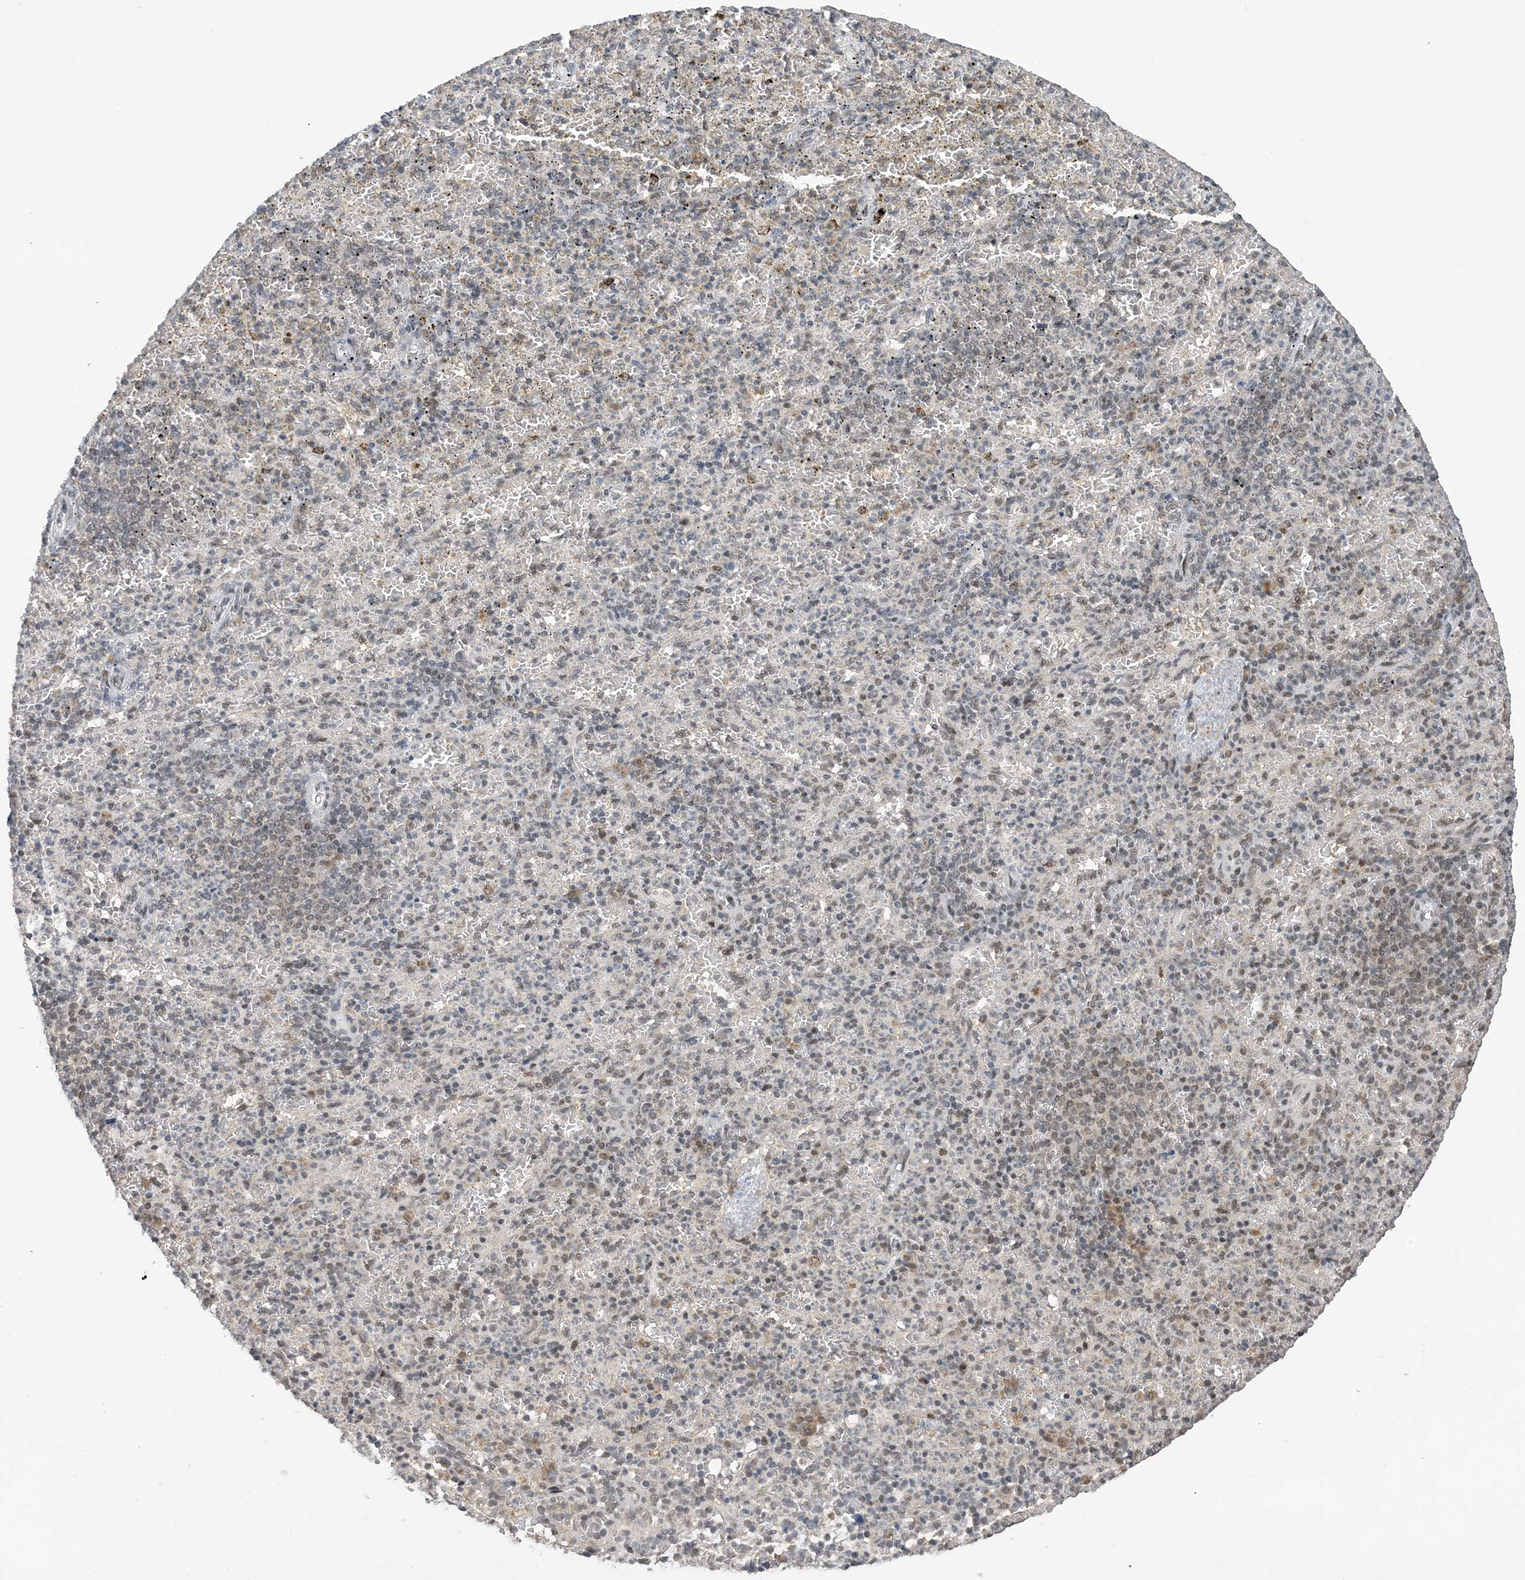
{"staining": {"intensity": "weak", "quantity": "25%-75%", "location": "nuclear"}, "tissue": "spleen", "cell_type": "Cells in red pulp", "image_type": "normal", "snomed": [{"axis": "morphology", "description": "Normal tissue, NOS"}, {"axis": "topography", "description": "Spleen"}], "caption": "Human spleen stained with a protein marker displays weak staining in cells in red pulp.", "gene": "ACYP2", "patient": {"sex": "female", "age": 74}}